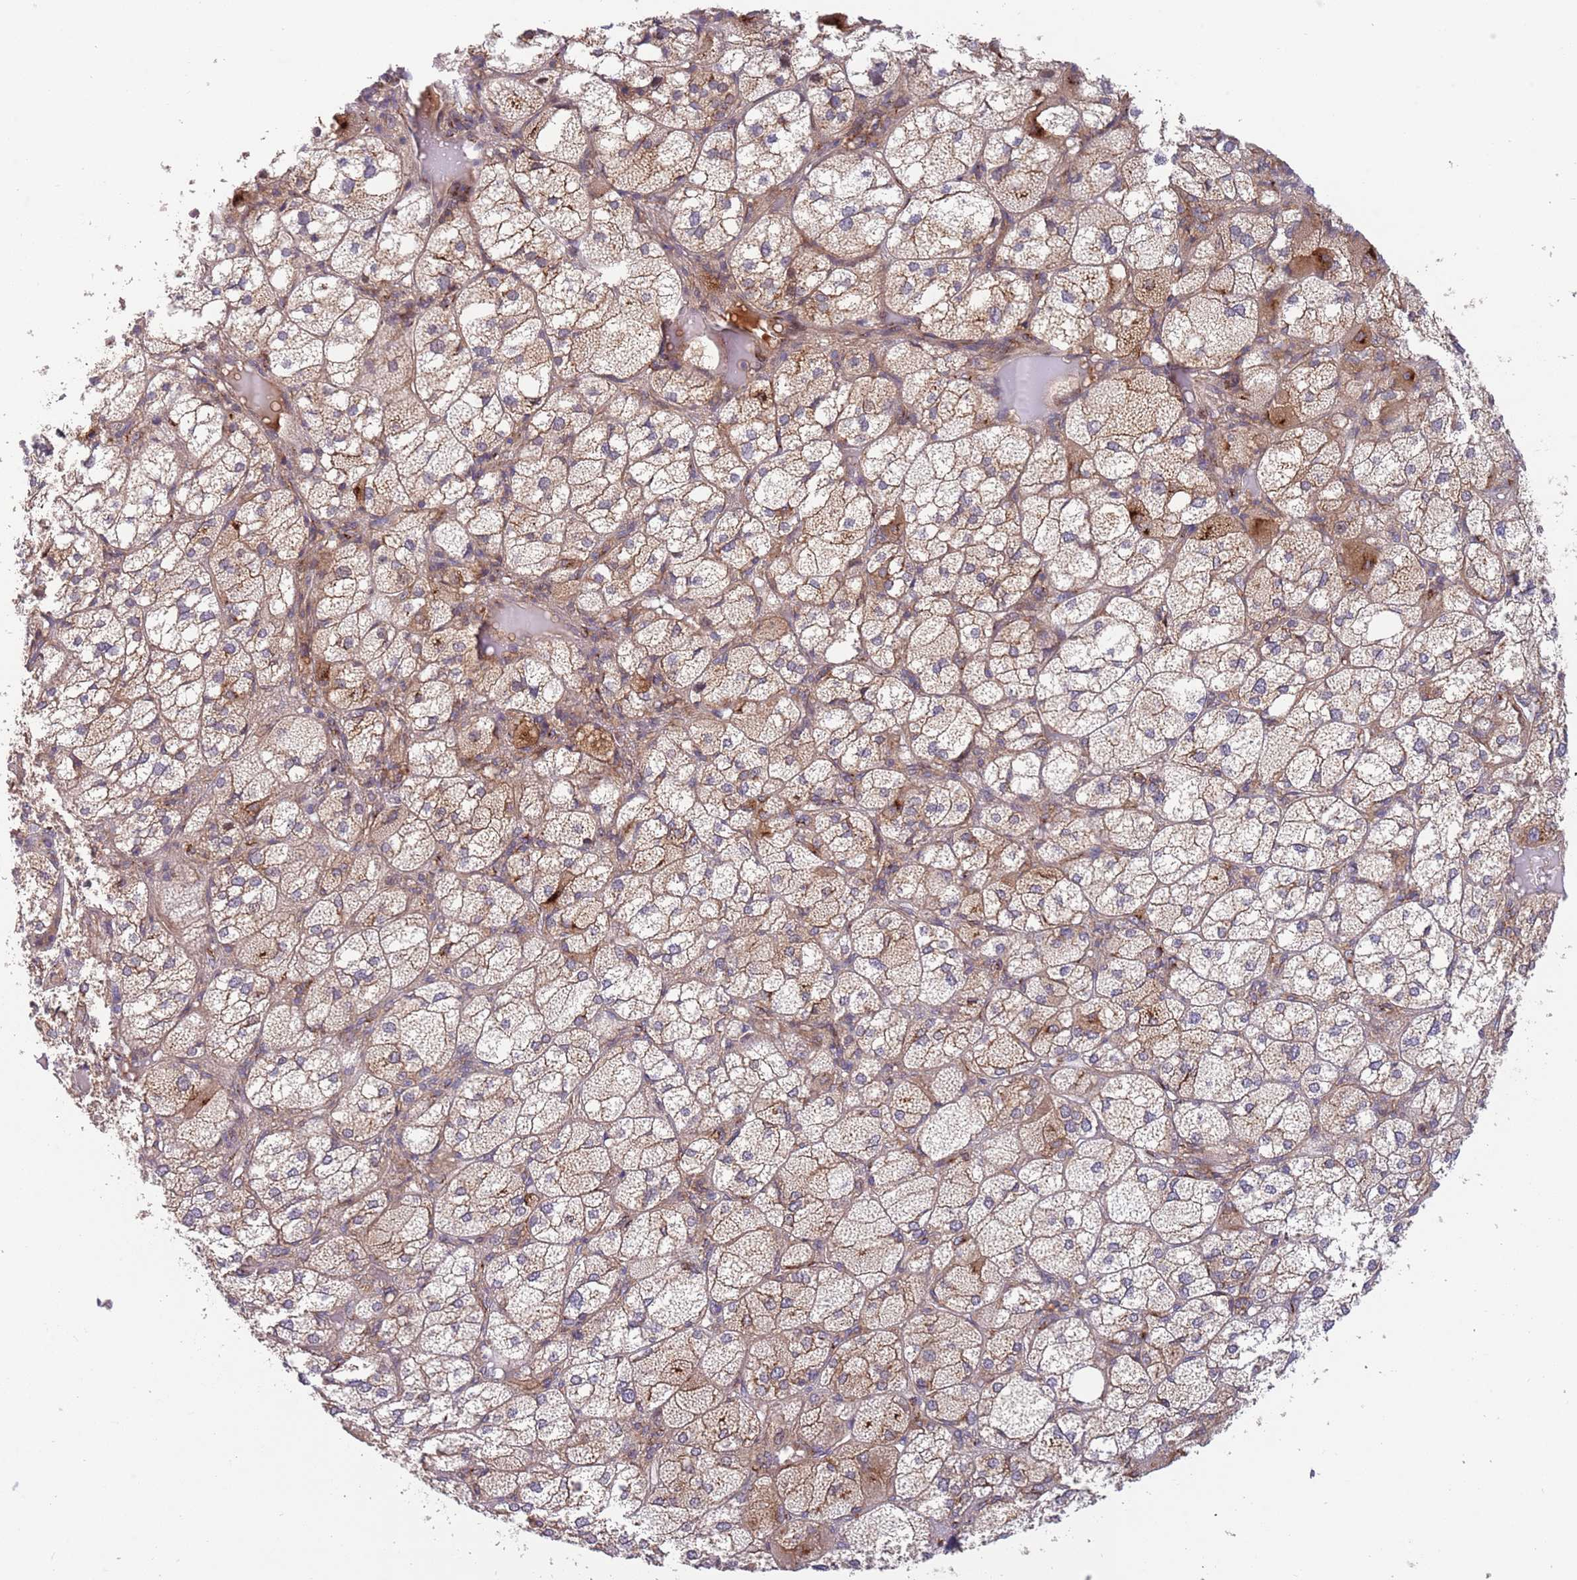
{"staining": {"intensity": "strong", "quantity": "25%-75%", "location": "cytoplasmic/membranous"}, "tissue": "adrenal gland", "cell_type": "Glandular cells", "image_type": "normal", "snomed": [{"axis": "morphology", "description": "Normal tissue, NOS"}, {"axis": "topography", "description": "Adrenal gland"}], "caption": "Benign adrenal gland was stained to show a protein in brown. There is high levels of strong cytoplasmic/membranous staining in approximately 25%-75% of glandular cells. Immunohistochemistry stains the protein of interest in brown and the nuclei are stained blue.", "gene": "BTBD7", "patient": {"sex": "female", "age": 61}}